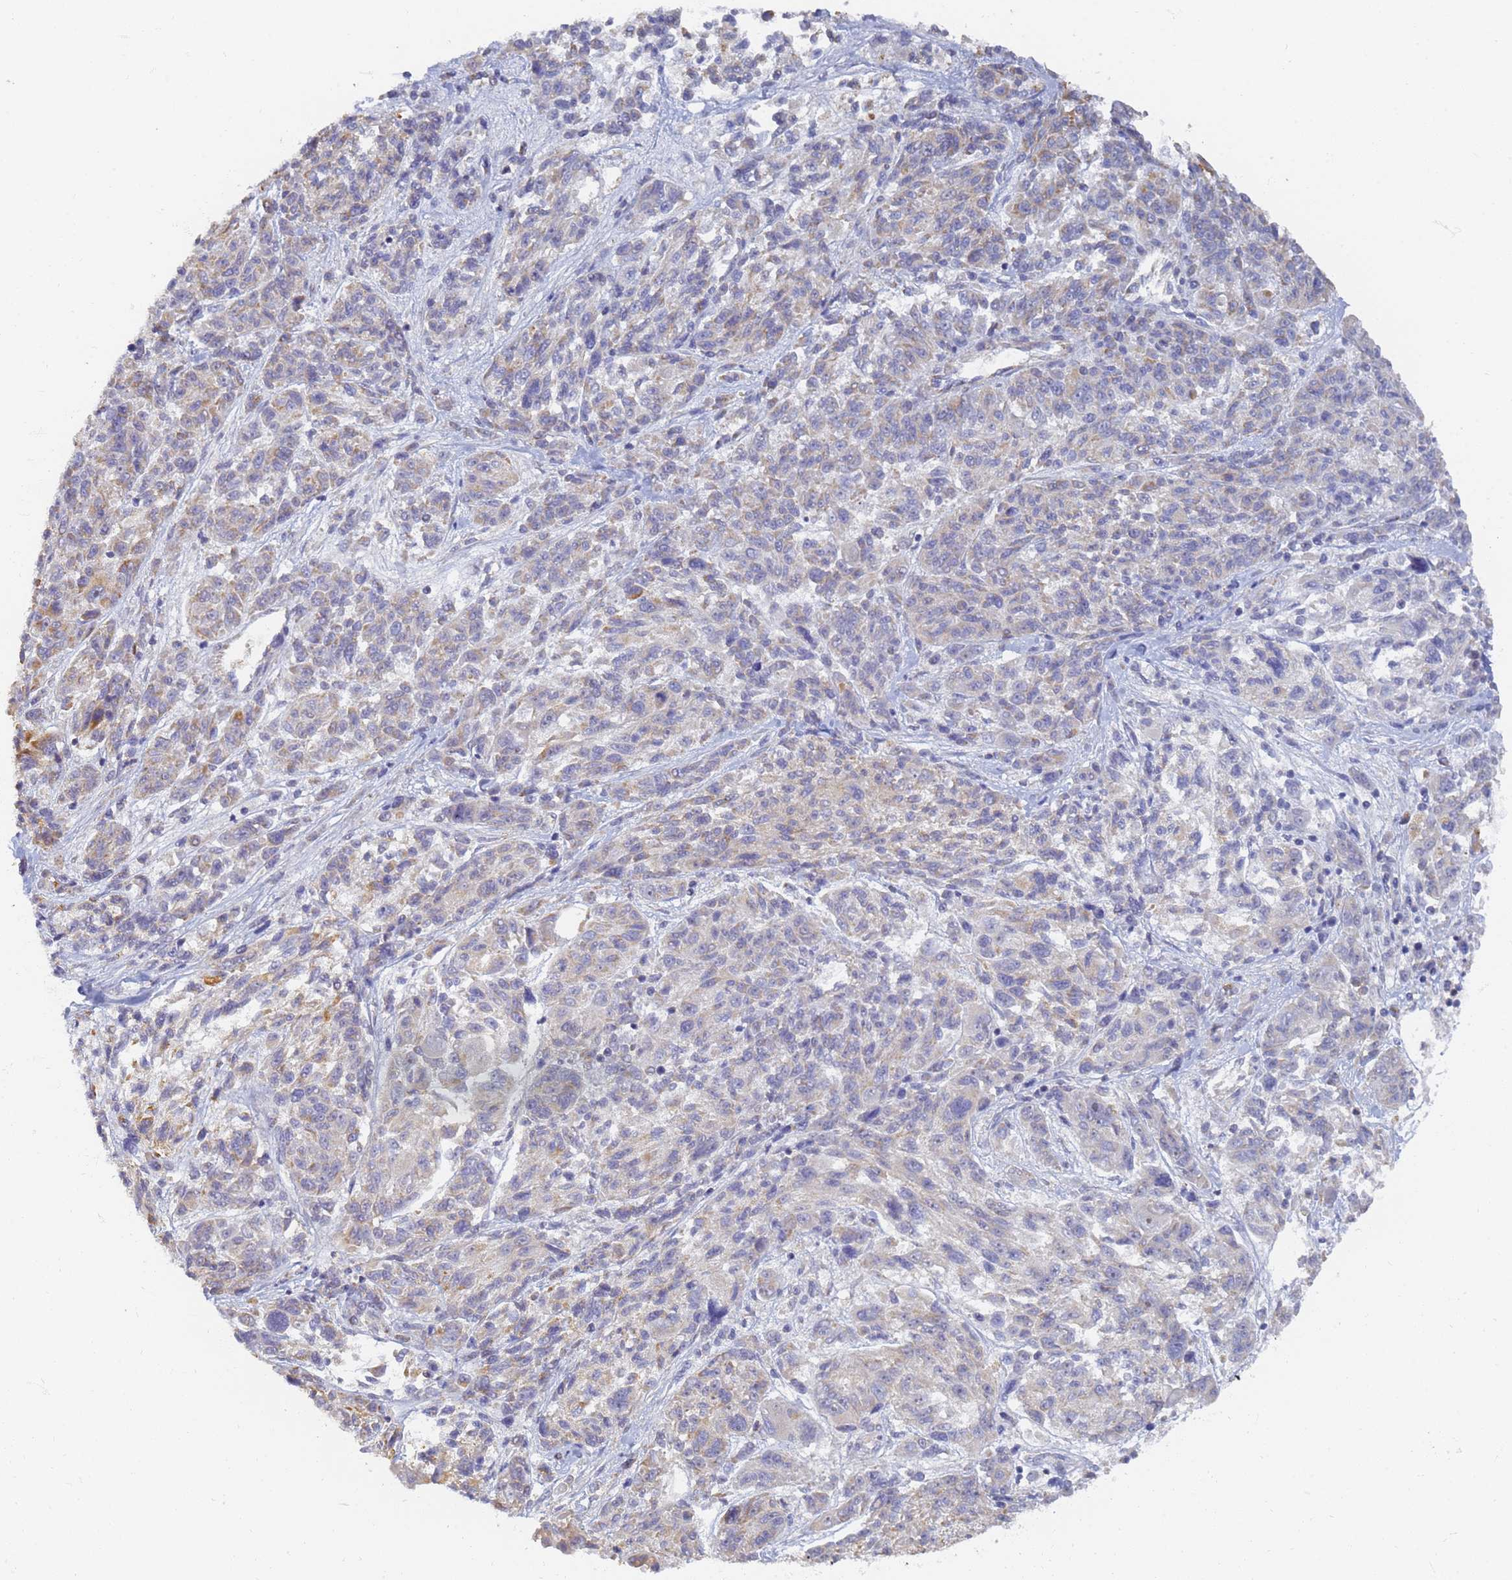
{"staining": {"intensity": "weak", "quantity": "<25%", "location": "cytoplasmic/membranous"}, "tissue": "melanoma", "cell_type": "Tumor cells", "image_type": "cancer", "snomed": [{"axis": "morphology", "description": "Malignant melanoma, NOS"}, {"axis": "topography", "description": "Skin"}], "caption": "The IHC photomicrograph has no significant positivity in tumor cells of malignant melanoma tissue.", "gene": "UTP23", "patient": {"sex": "male", "age": 53}}